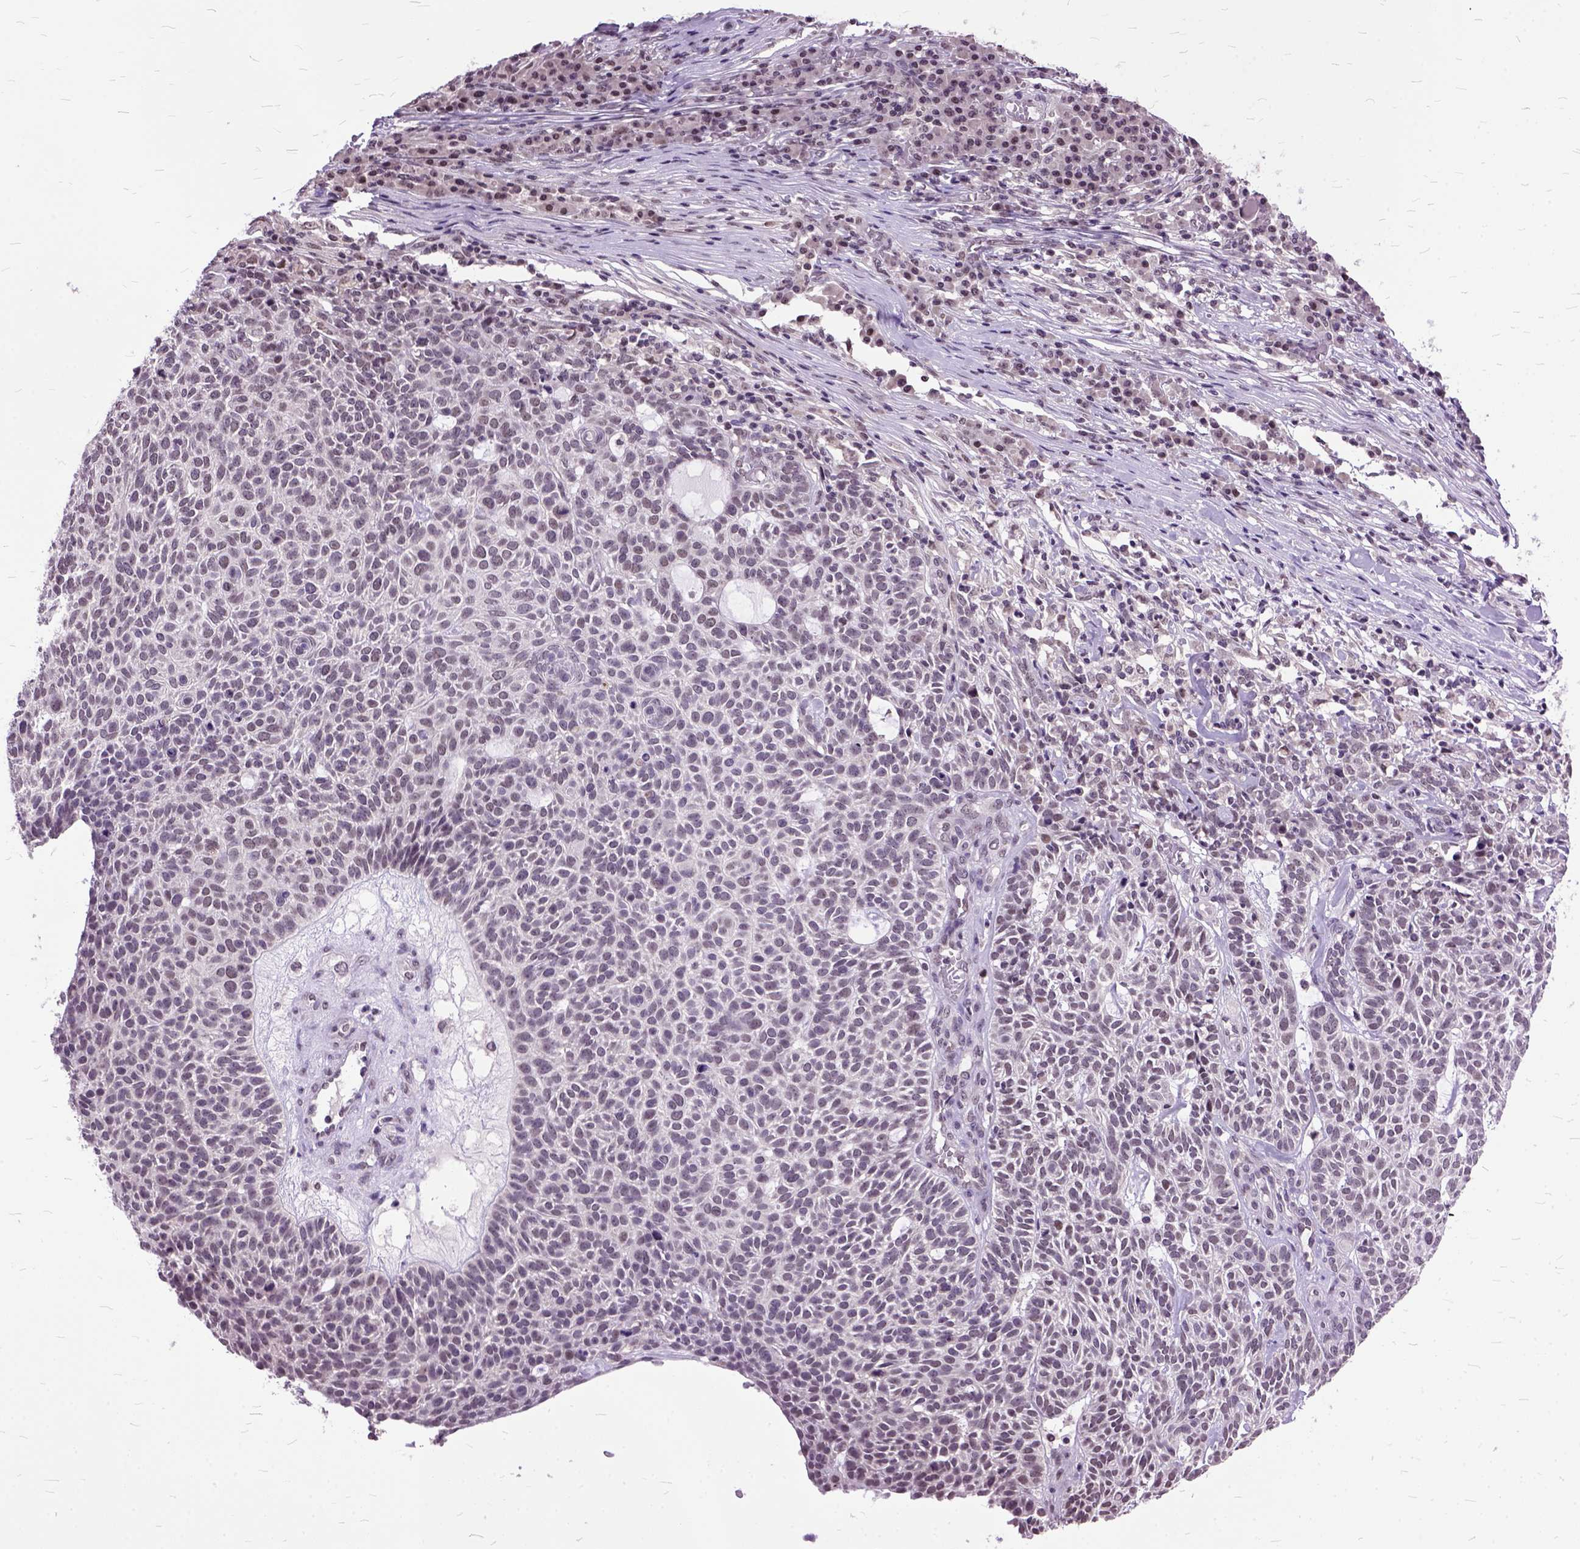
{"staining": {"intensity": "weak", "quantity": "25%-75%", "location": "nuclear"}, "tissue": "skin cancer", "cell_type": "Tumor cells", "image_type": "cancer", "snomed": [{"axis": "morphology", "description": "Squamous cell carcinoma, NOS"}, {"axis": "topography", "description": "Skin"}], "caption": "Squamous cell carcinoma (skin) stained with a protein marker demonstrates weak staining in tumor cells.", "gene": "ORC5", "patient": {"sex": "female", "age": 90}}